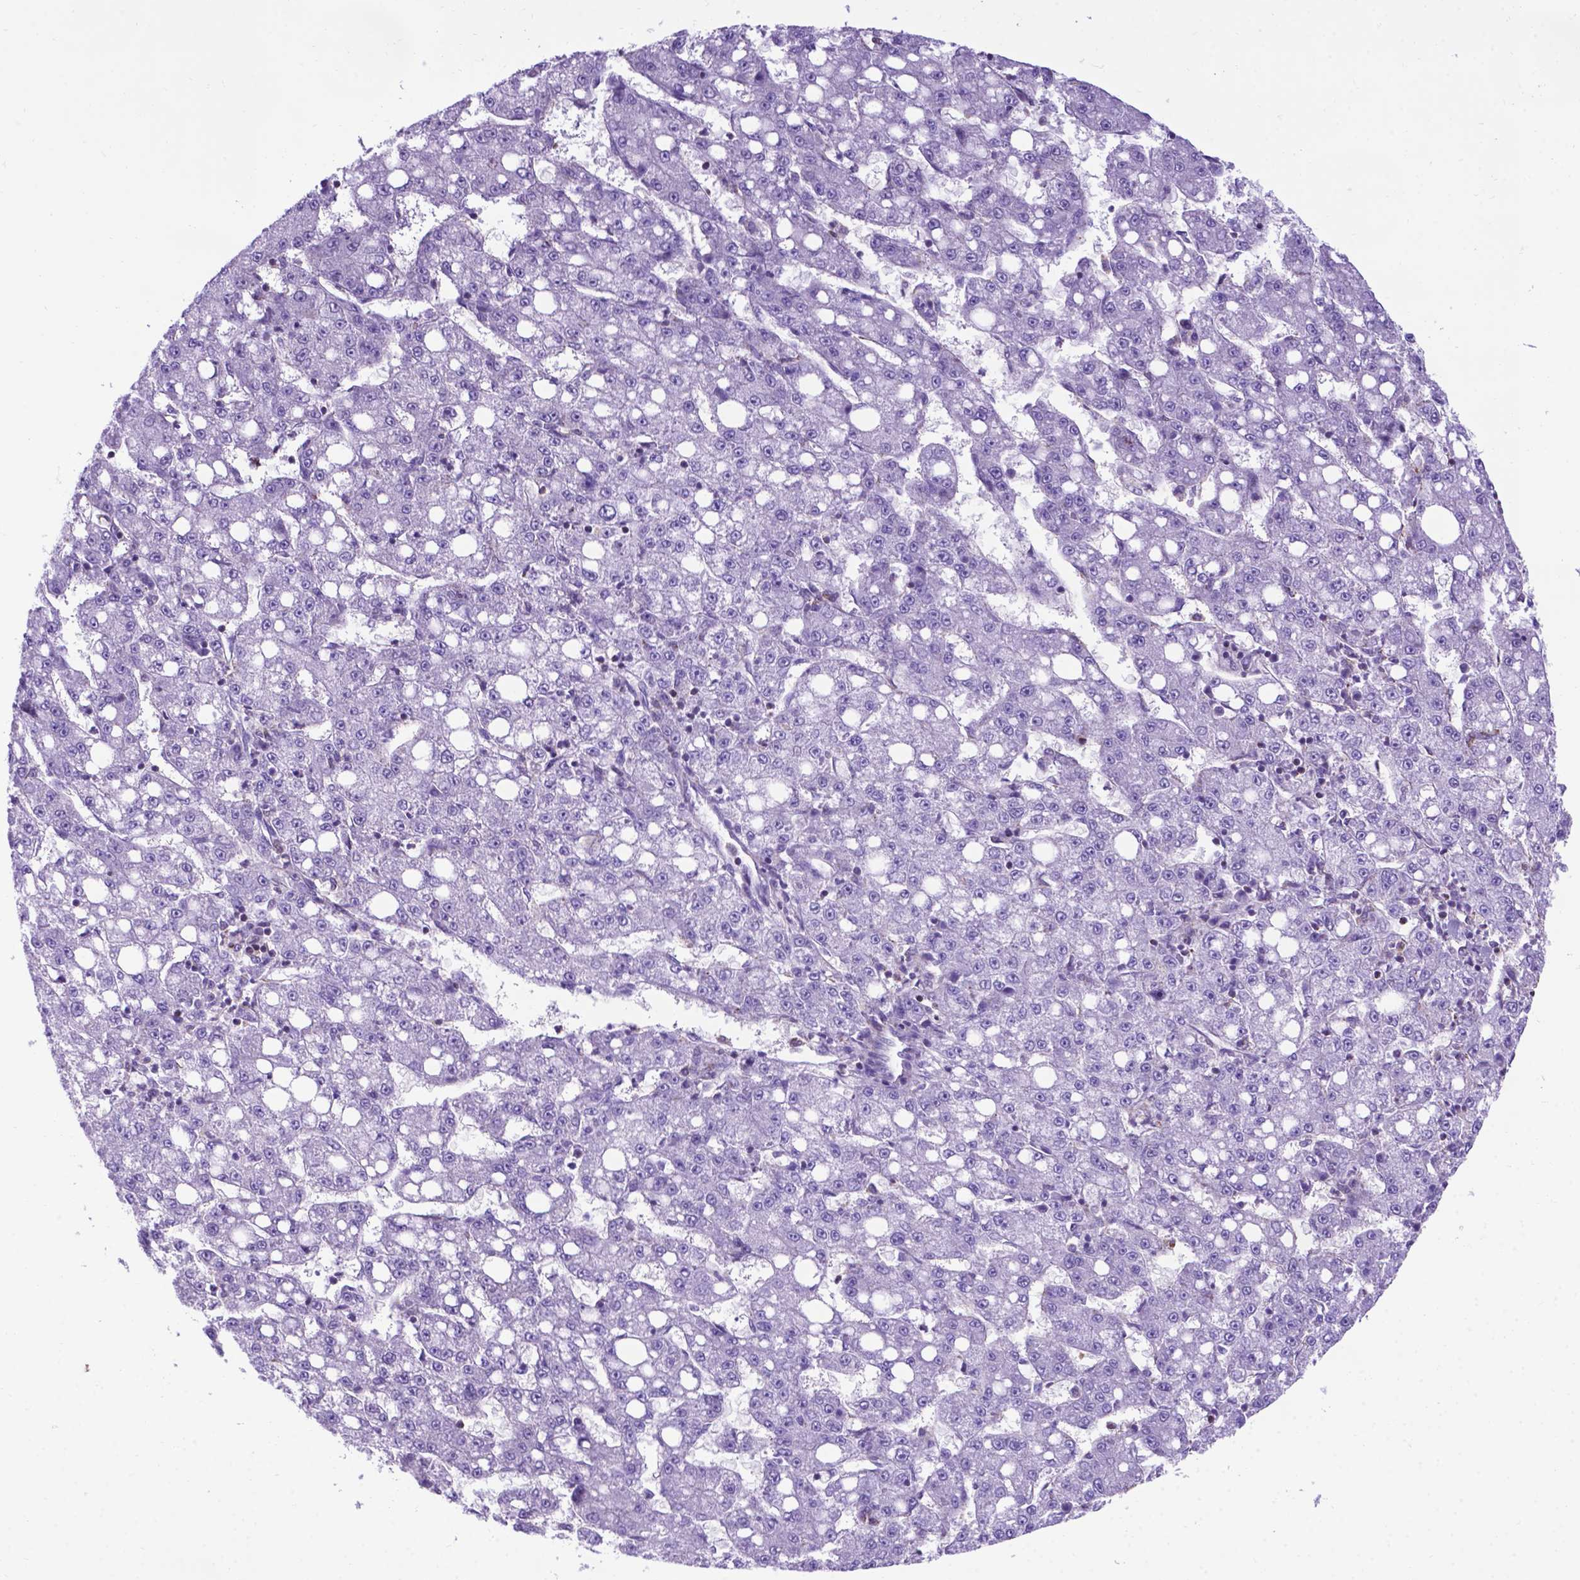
{"staining": {"intensity": "negative", "quantity": "none", "location": "none"}, "tissue": "liver cancer", "cell_type": "Tumor cells", "image_type": "cancer", "snomed": [{"axis": "morphology", "description": "Carcinoma, Hepatocellular, NOS"}, {"axis": "topography", "description": "Liver"}], "caption": "Hepatocellular carcinoma (liver) was stained to show a protein in brown. There is no significant positivity in tumor cells.", "gene": "POU3F3", "patient": {"sex": "female", "age": 65}}